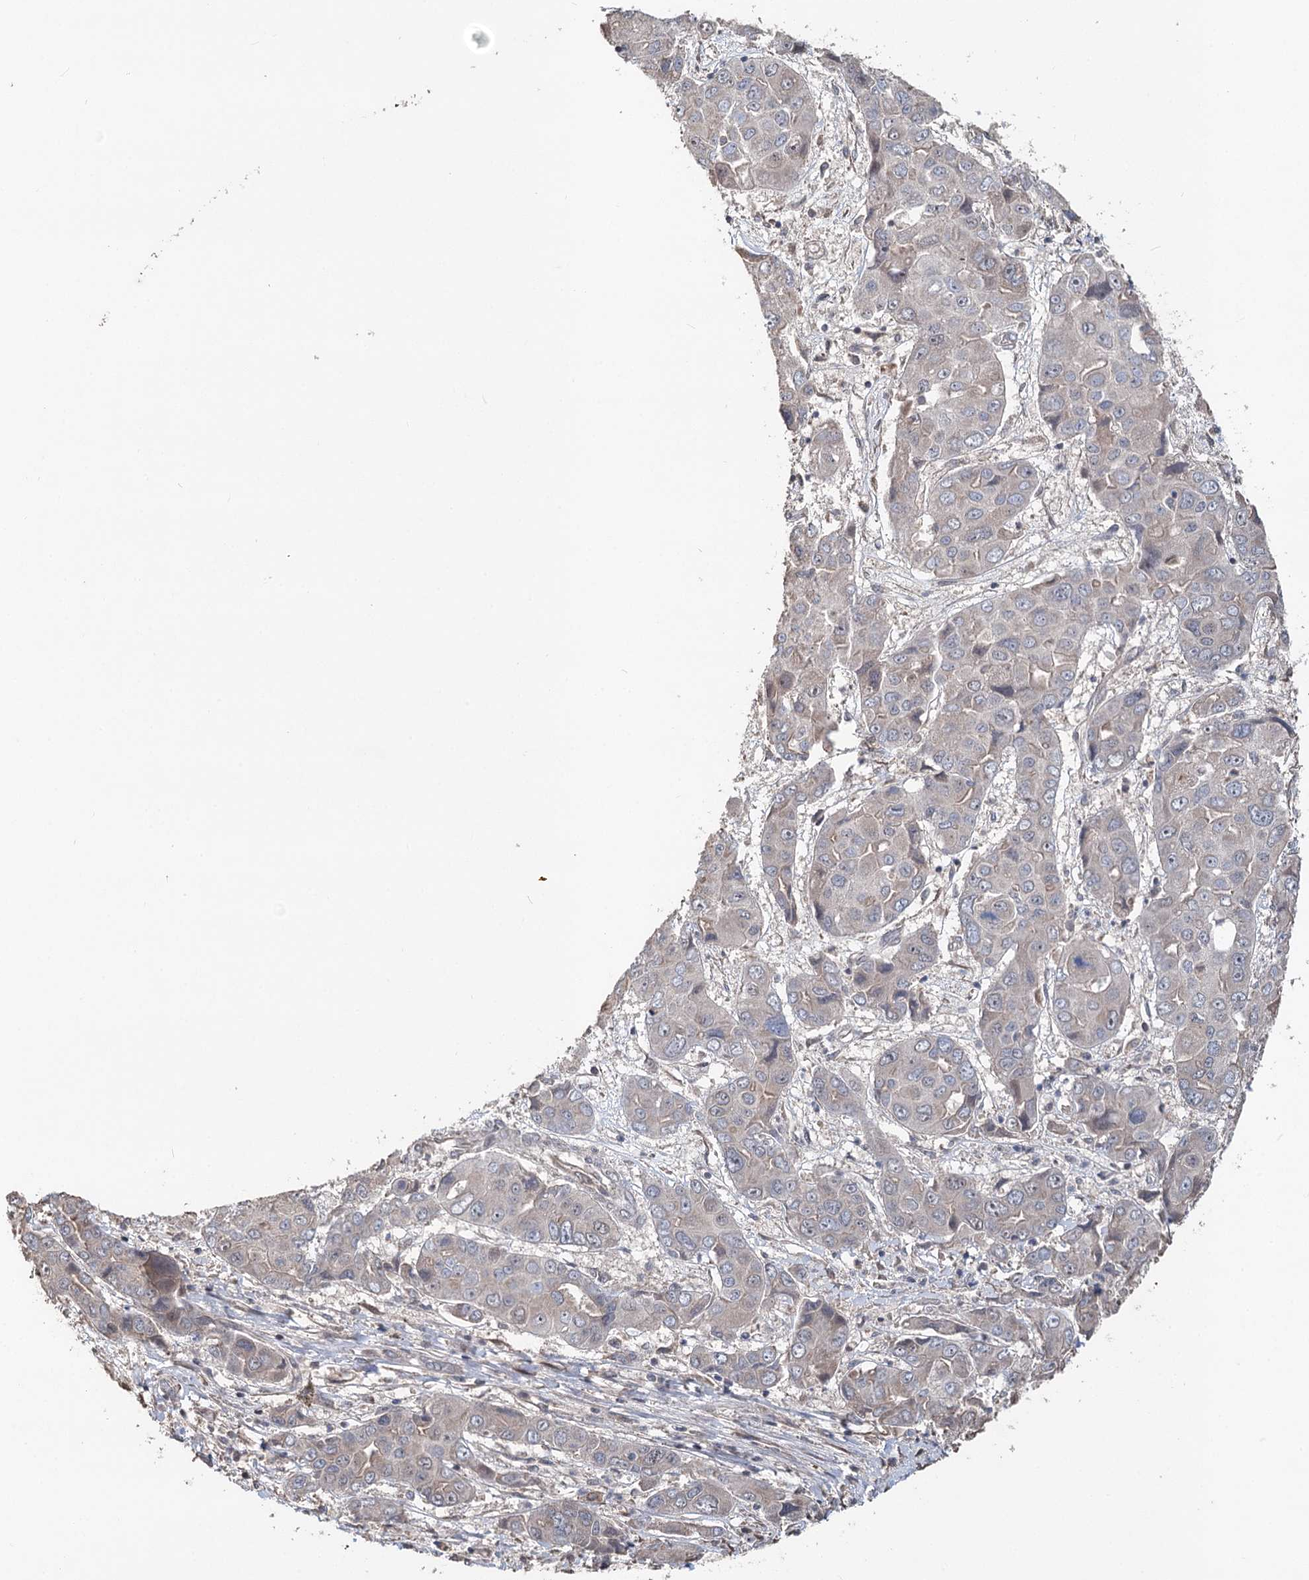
{"staining": {"intensity": "negative", "quantity": "none", "location": "none"}, "tissue": "liver cancer", "cell_type": "Tumor cells", "image_type": "cancer", "snomed": [{"axis": "morphology", "description": "Cholangiocarcinoma"}, {"axis": "topography", "description": "Liver"}], "caption": "High power microscopy photomicrograph of an immunohistochemistry image of liver cancer, revealing no significant positivity in tumor cells.", "gene": "NOPCHAP1", "patient": {"sex": "male", "age": 67}}